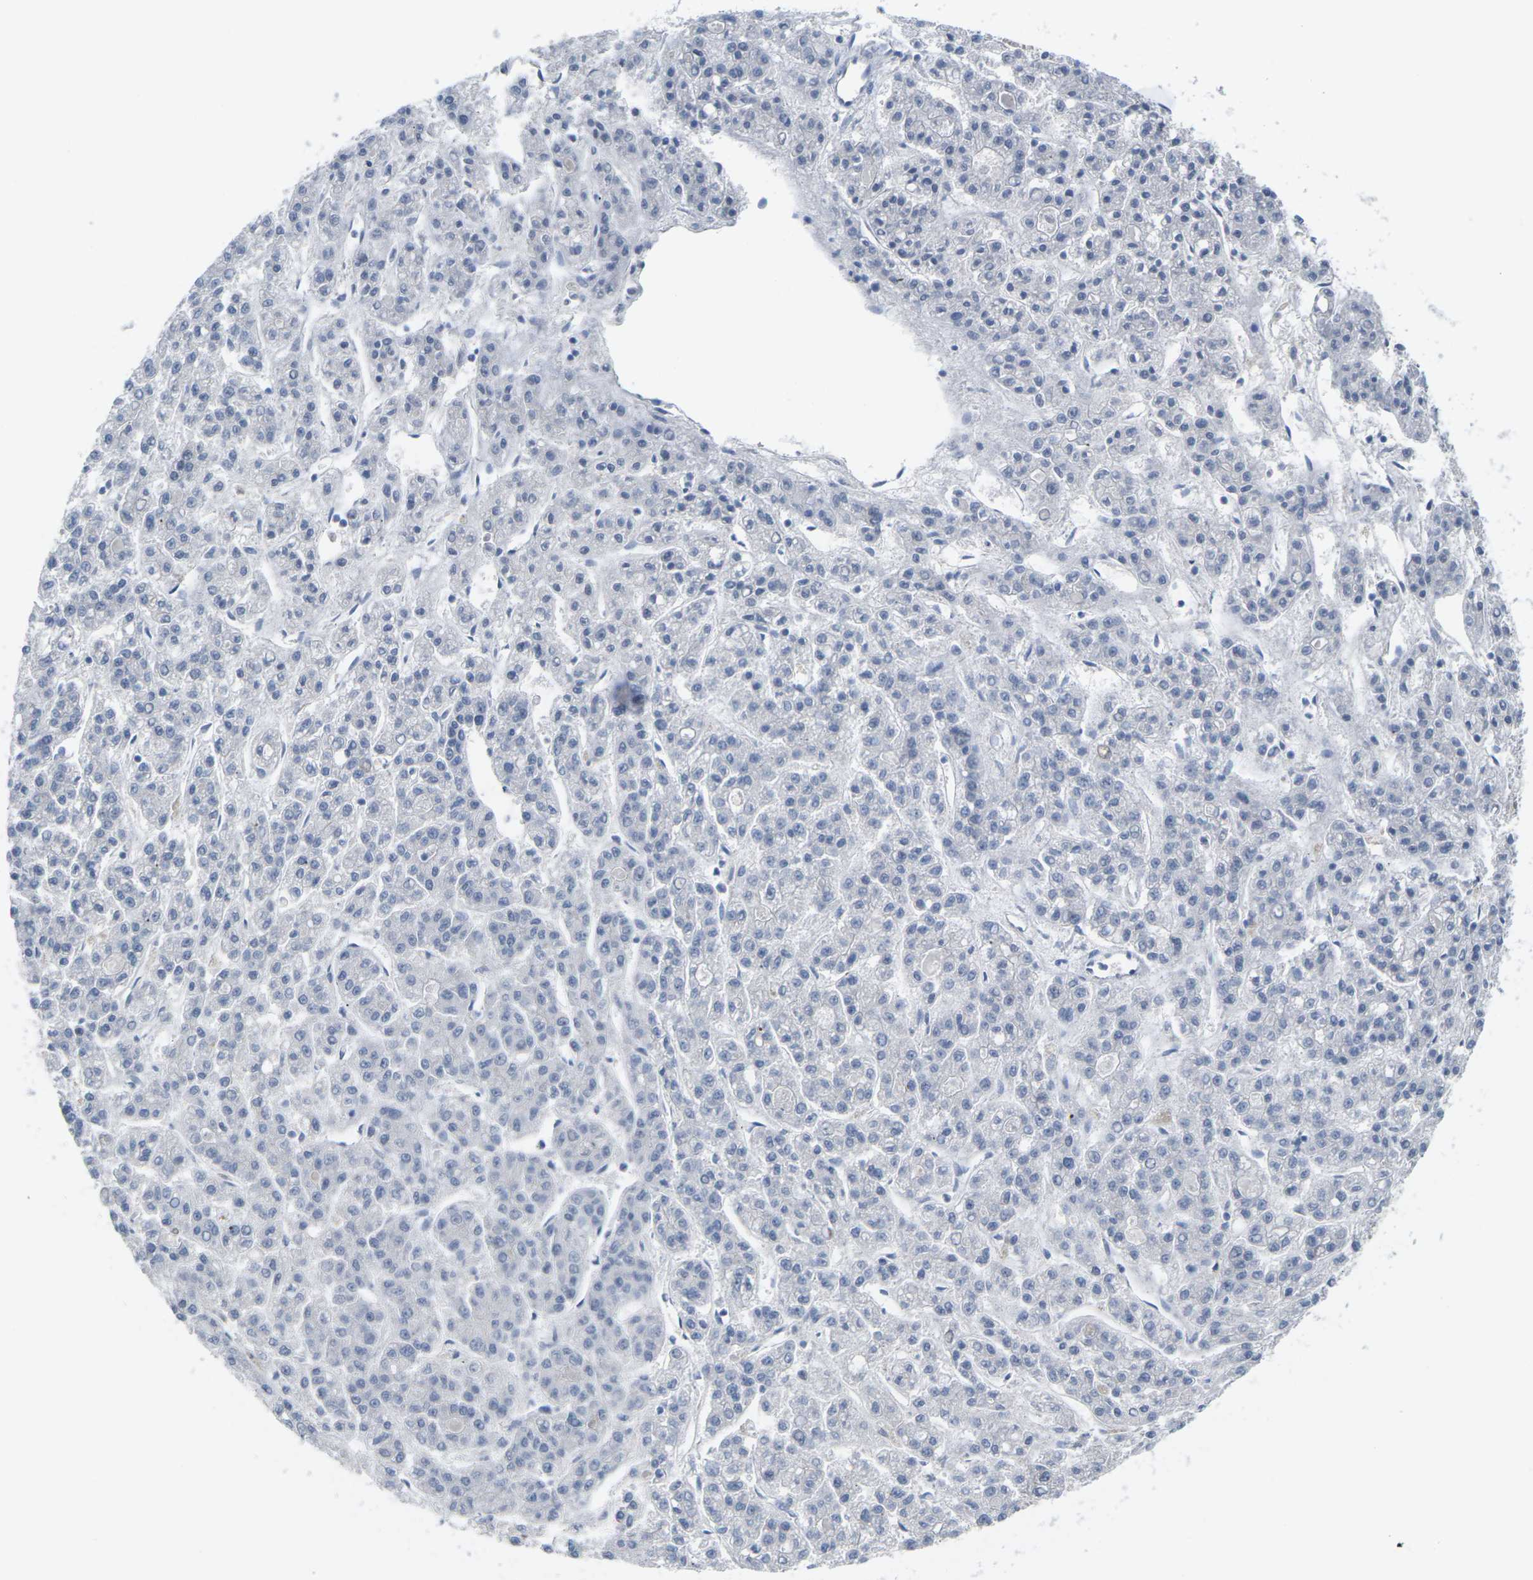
{"staining": {"intensity": "negative", "quantity": "none", "location": "none"}, "tissue": "liver cancer", "cell_type": "Tumor cells", "image_type": "cancer", "snomed": [{"axis": "morphology", "description": "Carcinoma, Hepatocellular, NOS"}, {"axis": "topography", "description": "Liver"}], "caption": "High magnification brightfield microscopy of liver cancer (hepatocellular carcinoma) stained with DAB (brown) and counterstained with hematoxylin (blue): tumor cells show no significant positivity.", "gene": "PKP2", "patient": {"sex": "male", "age": 70}}